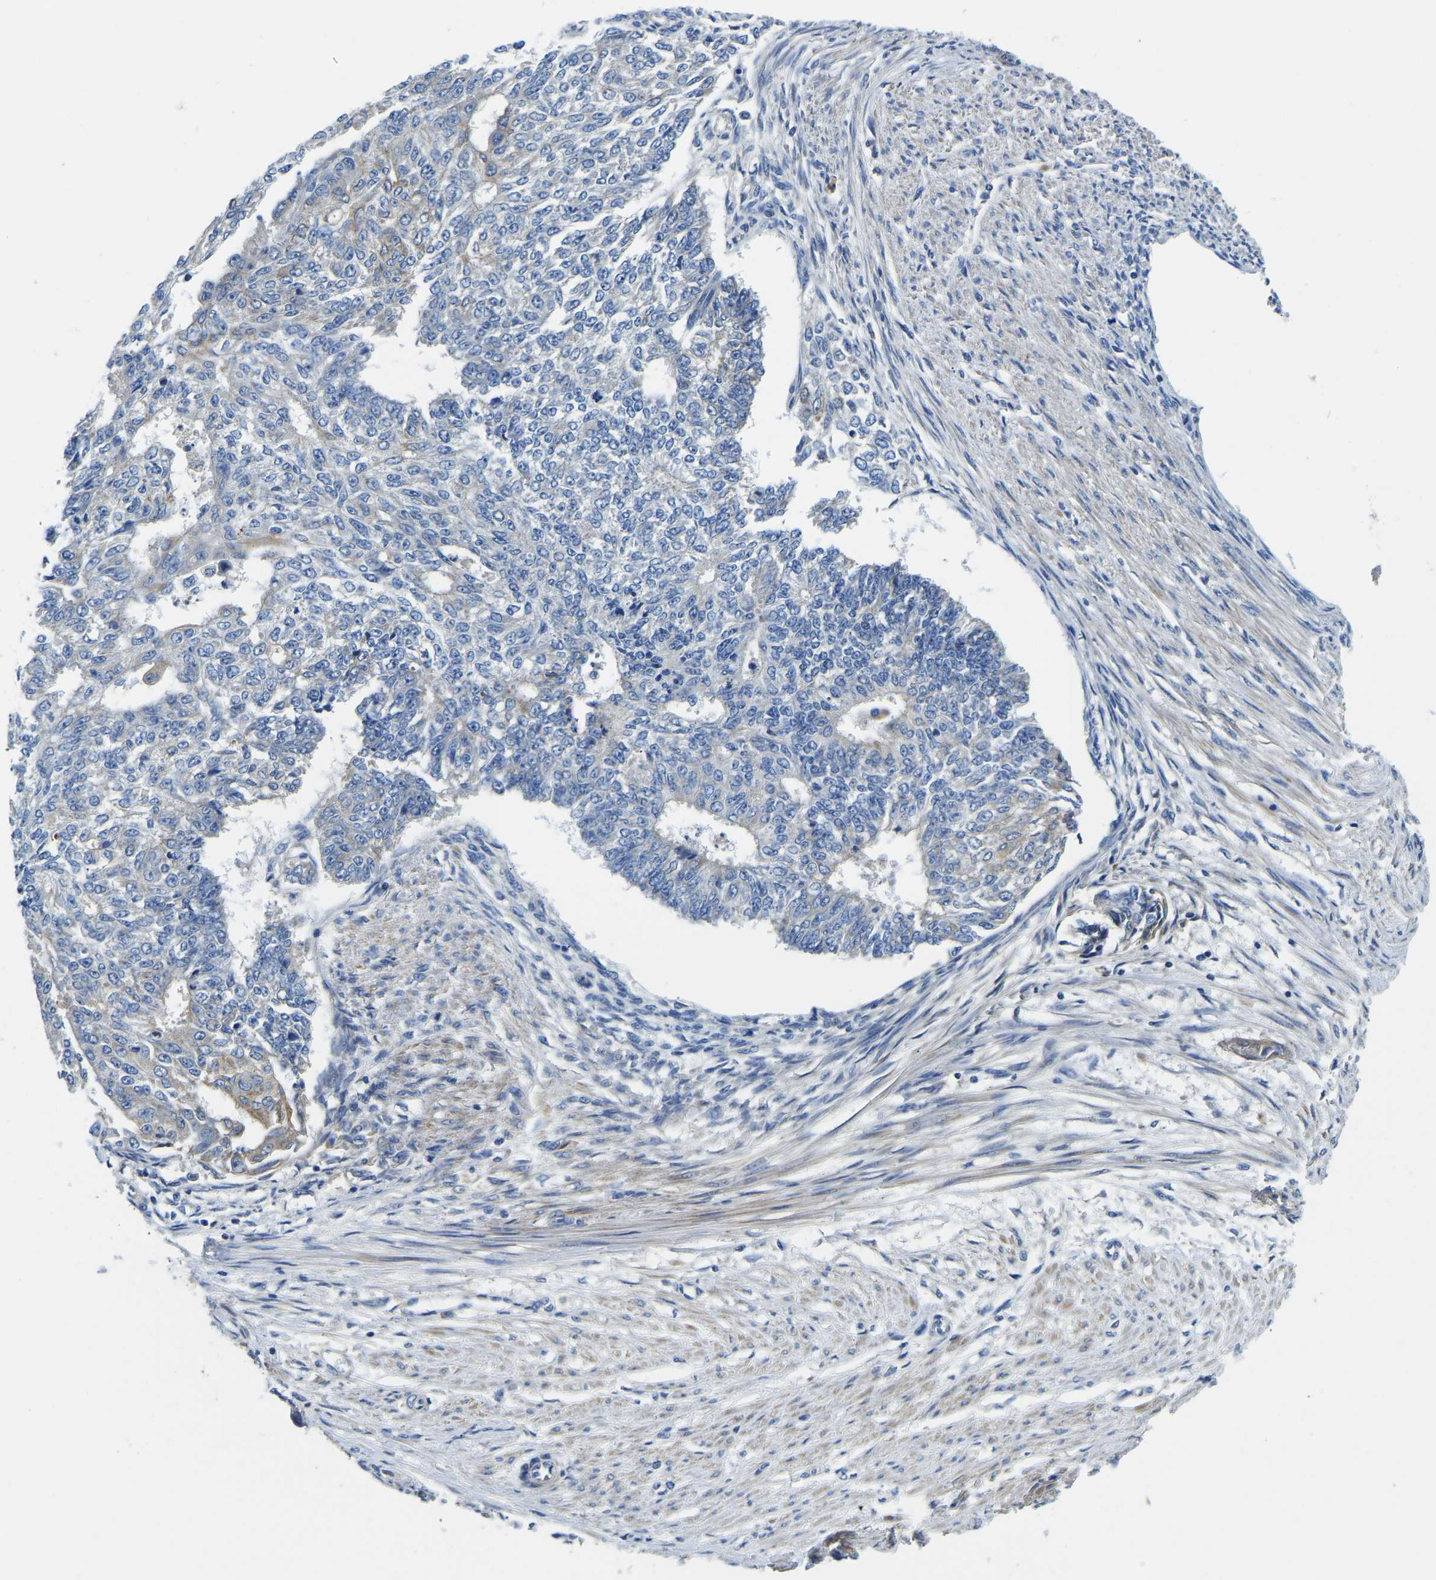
{"staining": {"intensity": "weak", "quantity": "<25%", "location": "cytoplasmic/membranous"}, "tissue": "endometrial cancer", "cell_type": "Tumor cells", "image_type": "cancer", "snomed": [{"axis": "morphology", "description": "Adenocarcinoma, NOS"}, {"axis": "topography", "description": "Endometrium"}], "caption": "This is a photomicrograph of immunohistochemistry staining of endometrial adenocarcinoma, which shows no positivity in tumor cells.", "gene": "STAT2", "patient": {"sex": "female", "age": 32}}